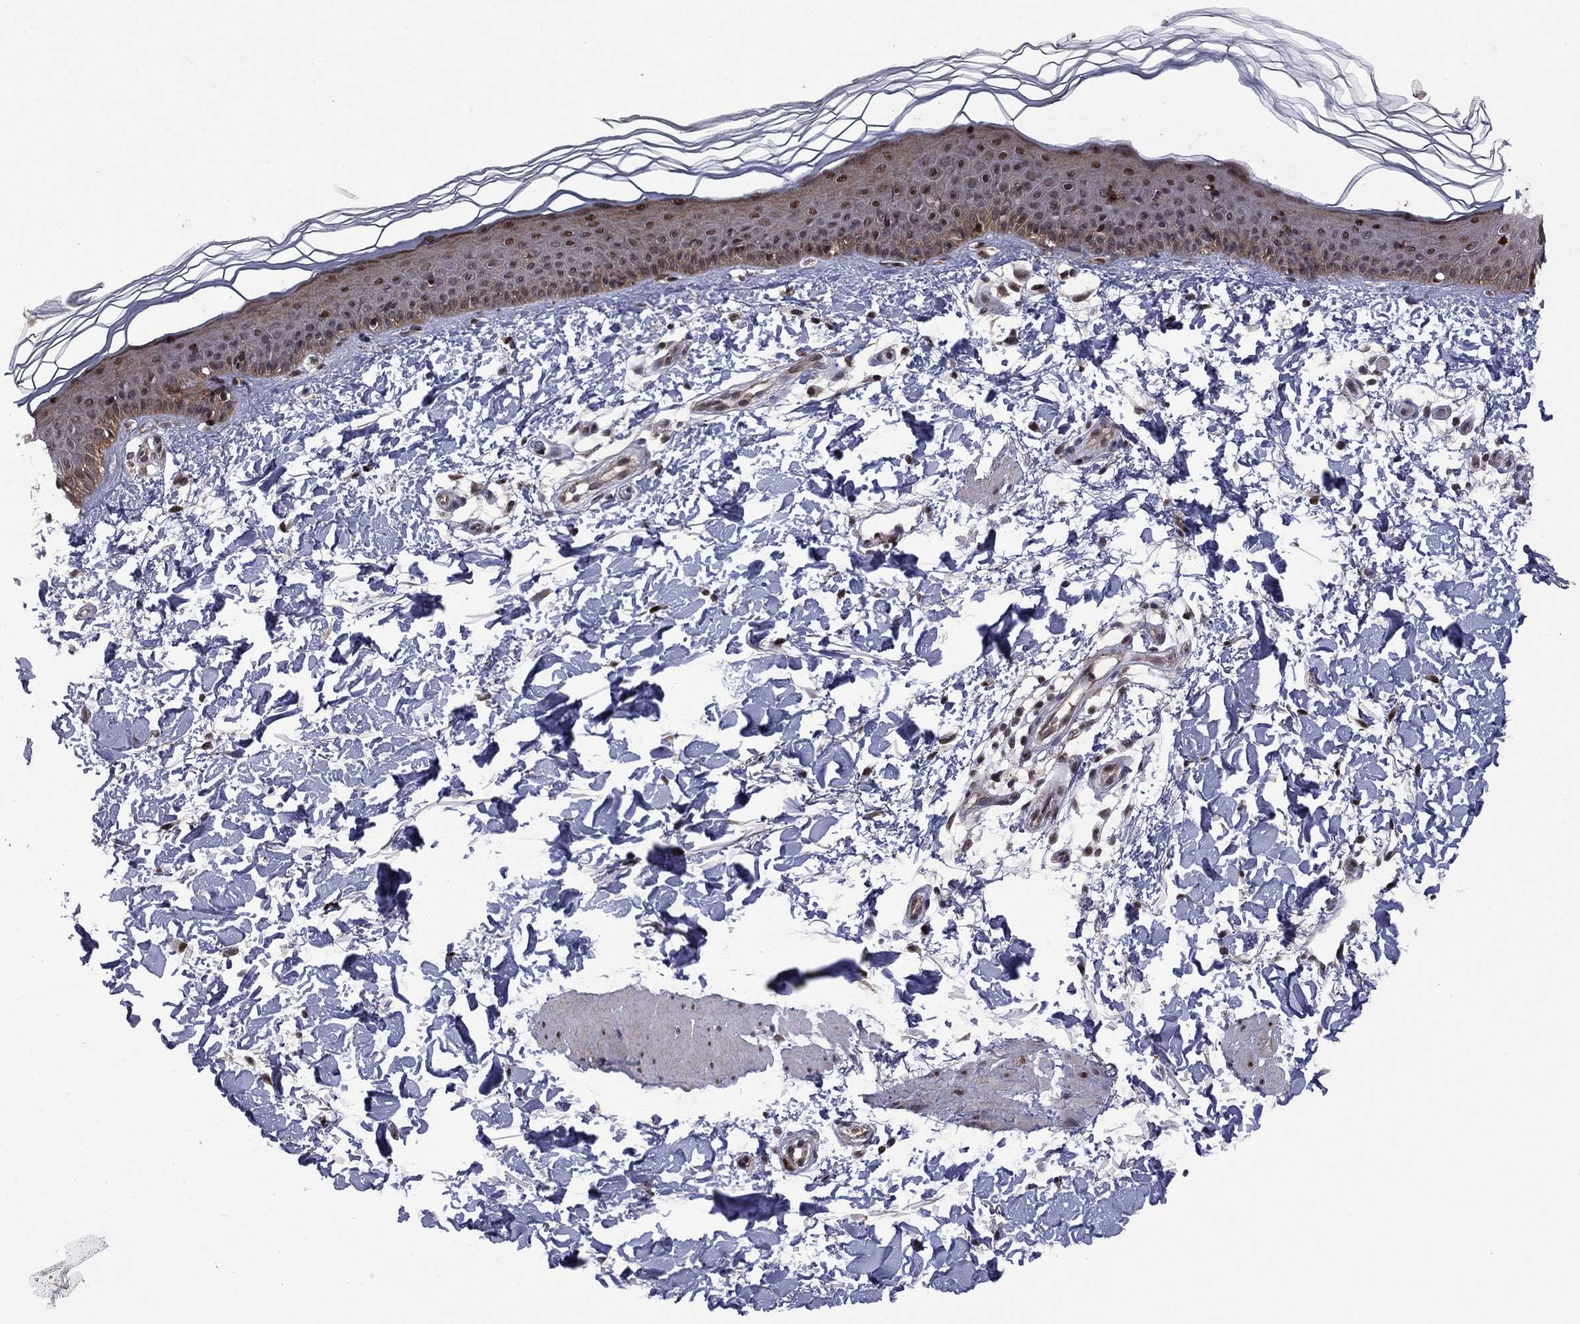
{"staining": {"intensity": "negative", "quantity": "none", "location": "none"}, "tissue": "skin", "cell_type": "Fibroblasts", "image_type": "normal", "snomed": [{"axis": "morphology", "description": "Normal tissue, NOS"}, {"axis": "topography", "description": "Skin"}], "caption": "Protein analysis of unremarkable skin shows no significant staining in fibroblasts.", "gene": "PSMD2", "patient": {"sex": "female", "age": 62}}